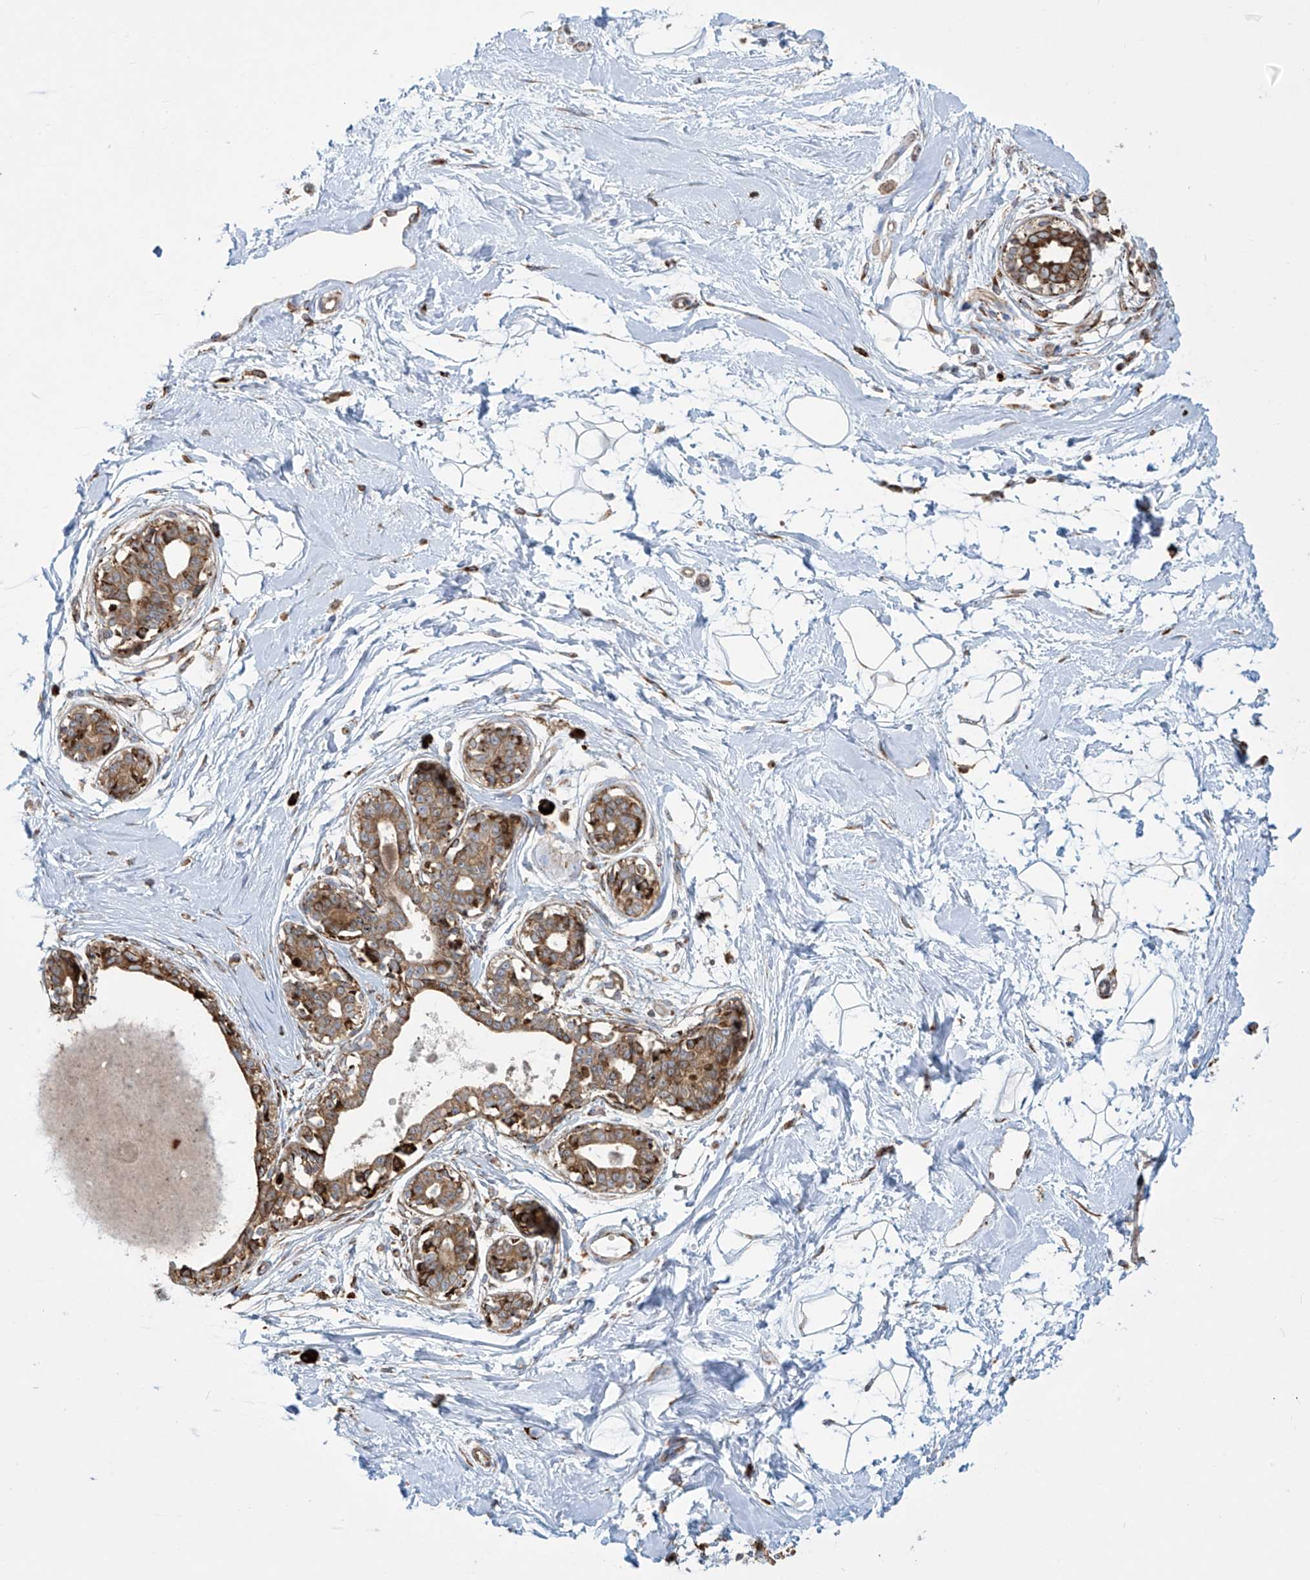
{"staining": {"intensity": "negative", "quantity": "none", "location": "none"}, "tissue": "breast", "cell_type": "Adipocytes", "image_type": "normal", "snomed": [{"axis": "morphology", "description": "Normal tissue, NOS"}, {"axis": "topography", "description": "Breast"}], "caption": "Immunohistochemical staining of benign breast shows no significant staining in adipocytes. (Brightfield microscopy of DAB immunohistochemistry at high magnification).", "gene": "MX1", "patient": {"sex": "female", "age": 45}}